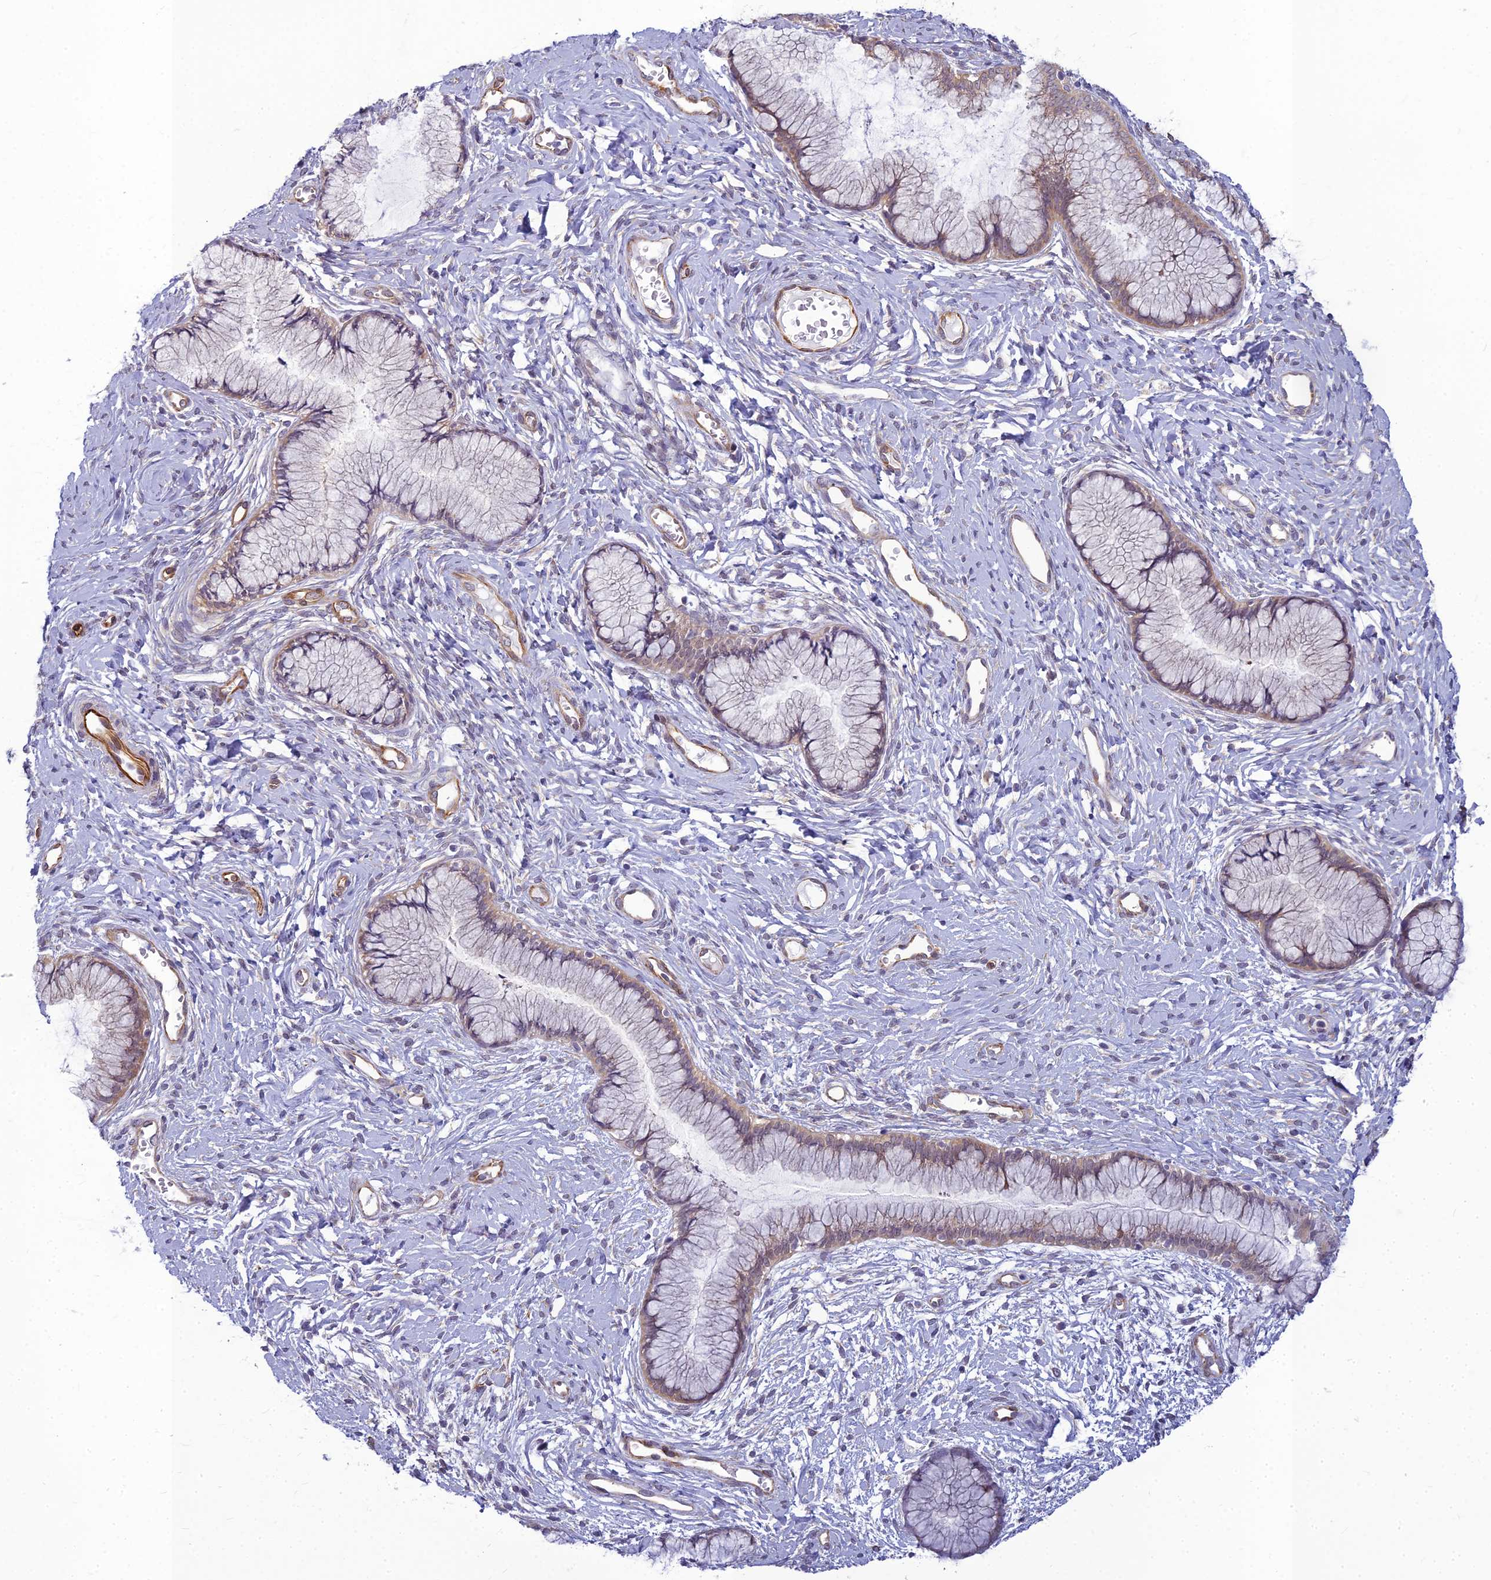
{"staining": {"intensity": "moderate", "quantity": "25%-75%", "location": "cytoplasmic/membranous,nuclear"}, "tissue": "cervix", "cell_type": "Glandular cells", "image_type": "normal", "snomed": [{"axis": "morphology", "description": "Normal tissue, NOS"}, {"axis": "topography", "description": "Cervix"}], "caption": "Unremarkable cervix was stained to show a protein in brown. There is medium levels of moderate cytoplasmic/membranous,nuclear expression in about 25%-75% of glandular cells. Nuclei are stained in blue.", "gene": "RGL3", "patient": {"sex": "female", "age": 42}}